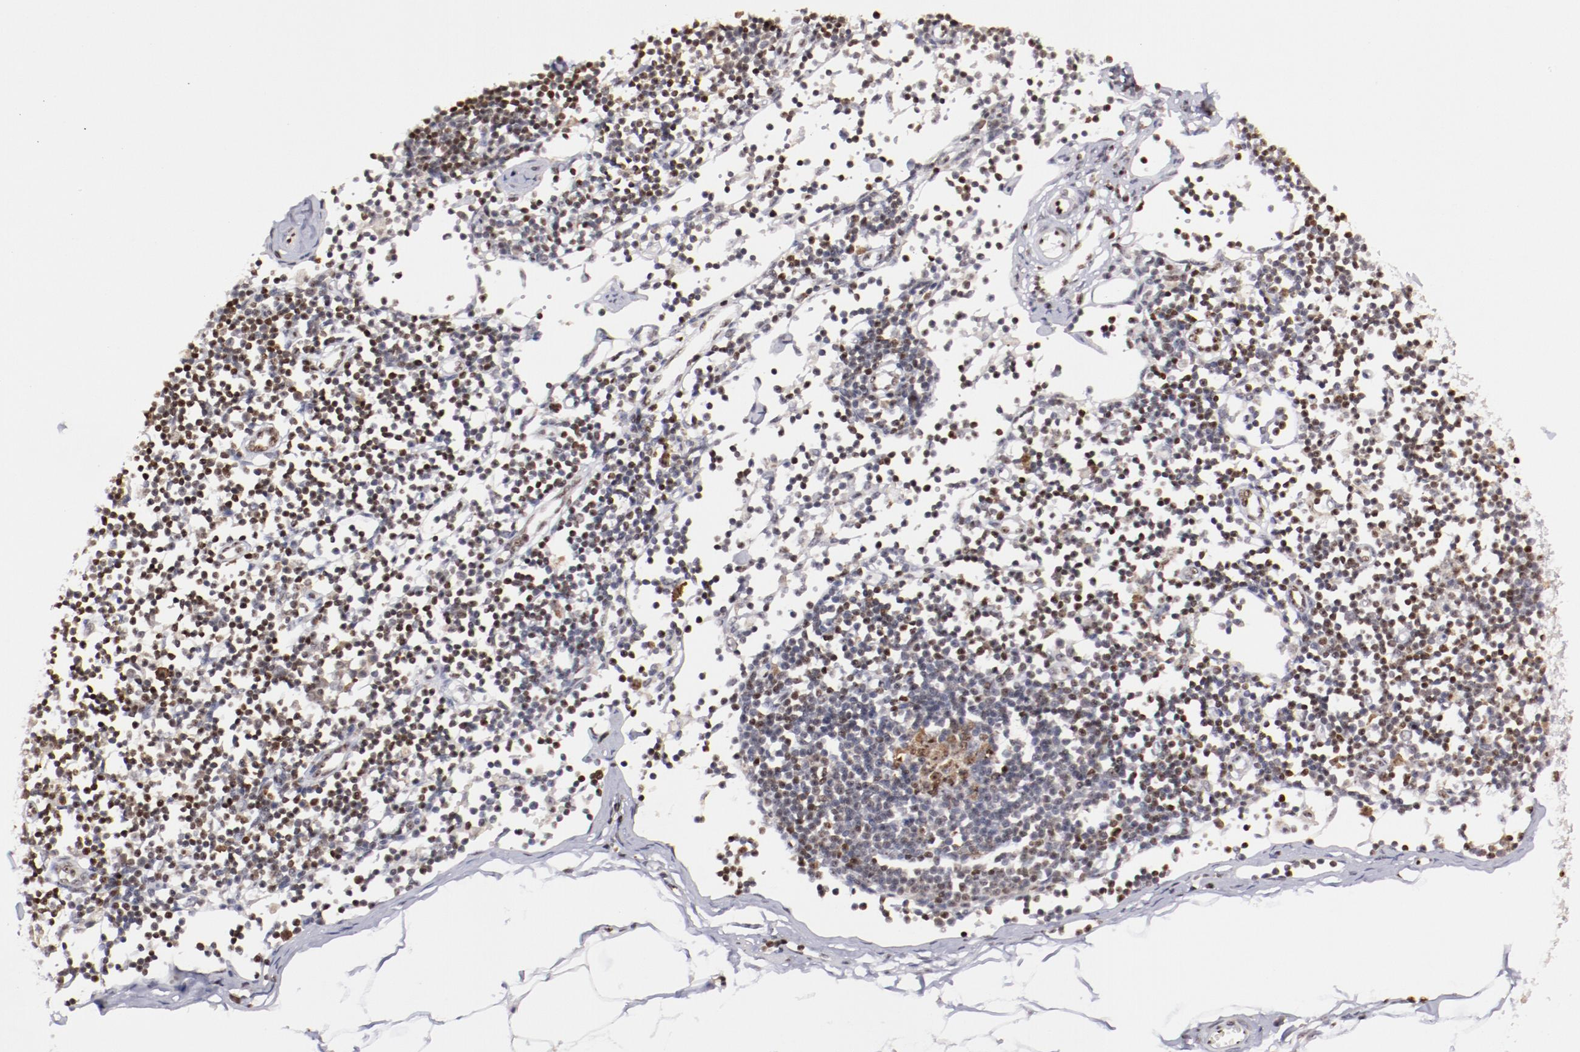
{"staining": {"intensity": "moderate", "quantity": ">75%", "location": "nuclear"}, "tissue": "adipose tissue", "cell_type": "Adipocytes", "image_type": "normal", "snomed": [{"axis": "morphology", "description": "Normal tissue, NOS"}, {"axis": "morphology", "description": "Adenocarcinoma, NOS"}, {"axis": "topography", "description": "Colon"}, {"axis": "topography", "description": "Peripheral nerve tissue"}], "caption": "Adipose tissue stained with immunohistochemistry (IHC) exhibits moderate nuclear expression in approximately >75% of adipocytes. (DAB (3,3'-diaminobenzidine) IHC with brightfield microscopy, high magnification).", "gene": "DDX24", "patient": {"sex": "male", "age": 14}}